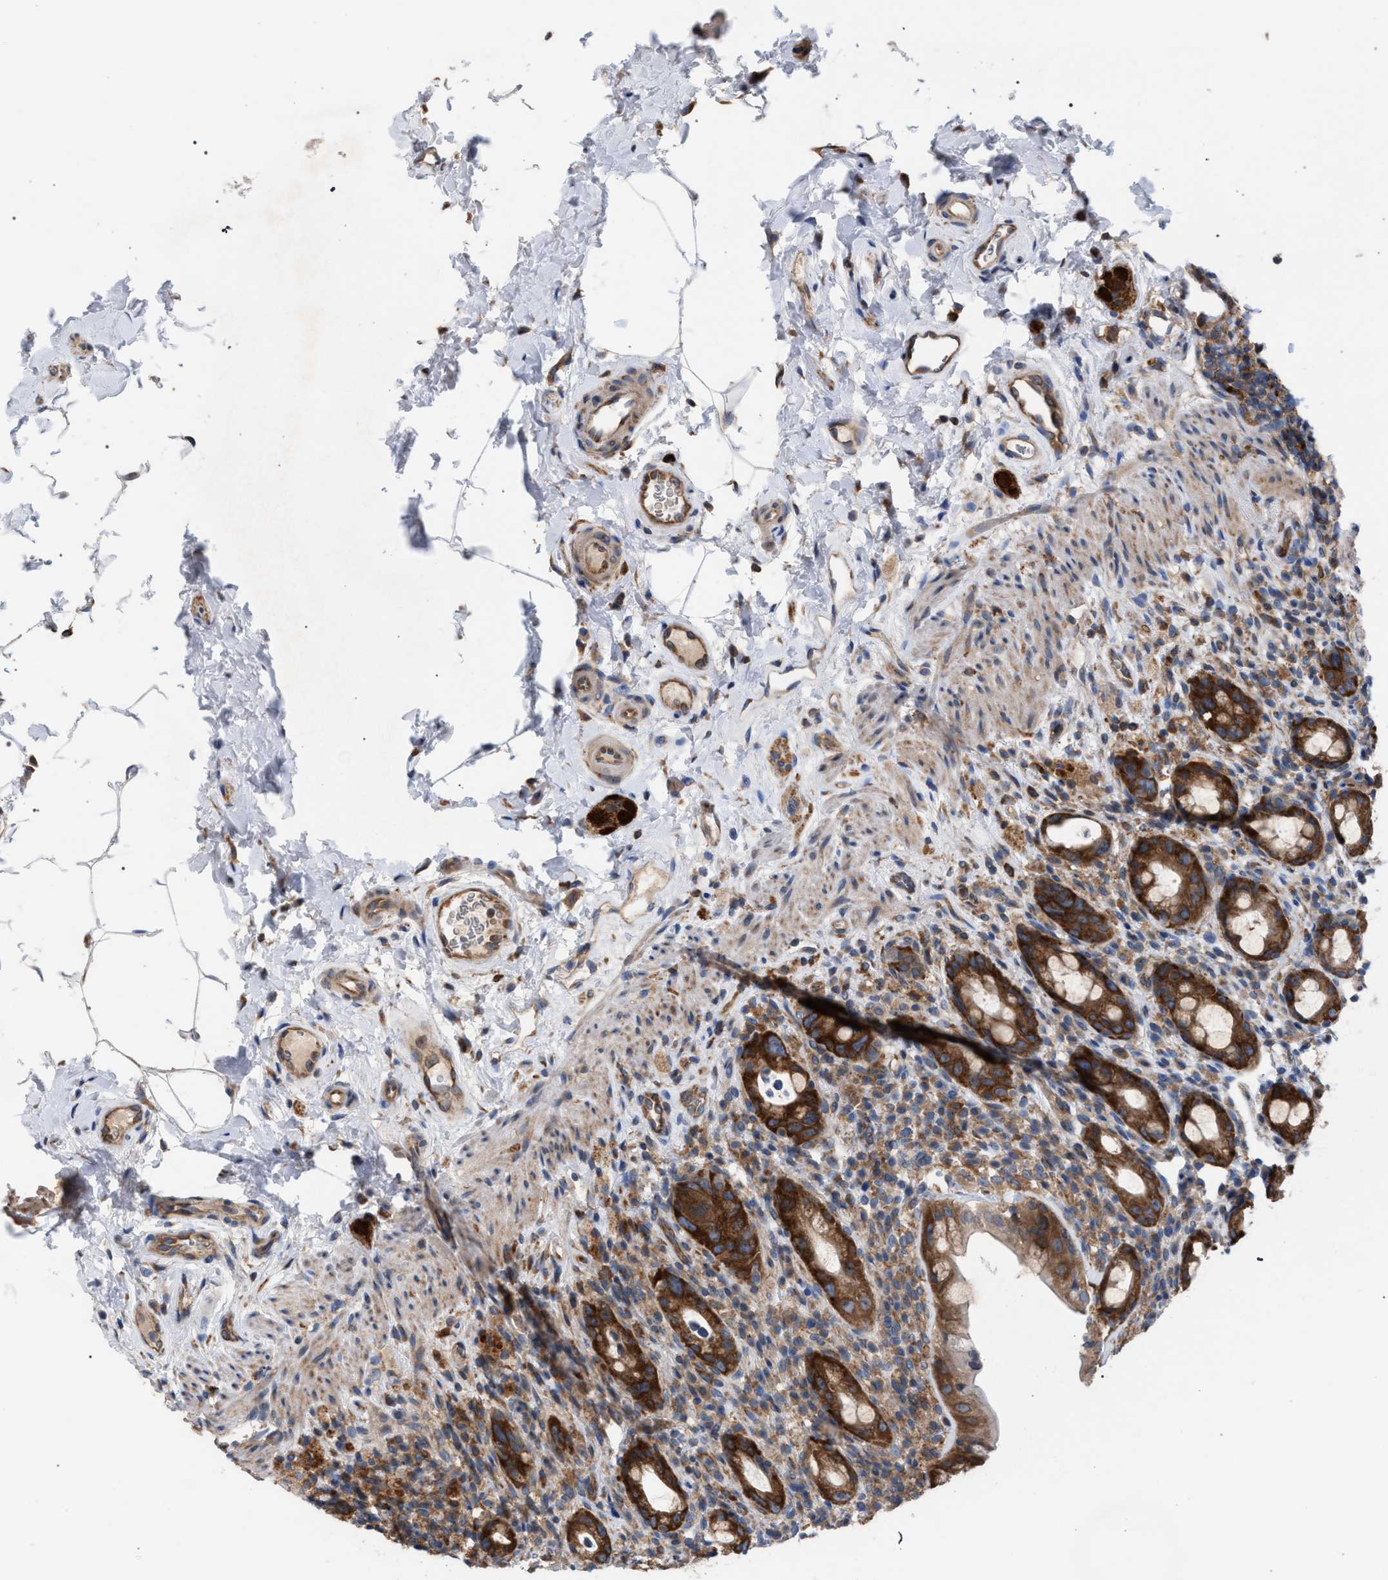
{"staining": {"intensity": "strong", "quantity": ">75%", "location": "cytoplasmic/membranous"}, "tissue": "rectum", "cell_type": "Glandular cells", "image_type": "normal", "snomed": [{"axis": "morphology", "description": "Normal tissue, NOS"}, {"axis": "topography", "description": "Rectum"}], "caption": "Immunohistochemical staining of benign human rectum reveals >75% levels of strong cytoplasmic/membranous protein positivity in approximately >75% of glandular cells.", "gene": "CDR2L", "patient": {"sex": "male", "age": 44}}